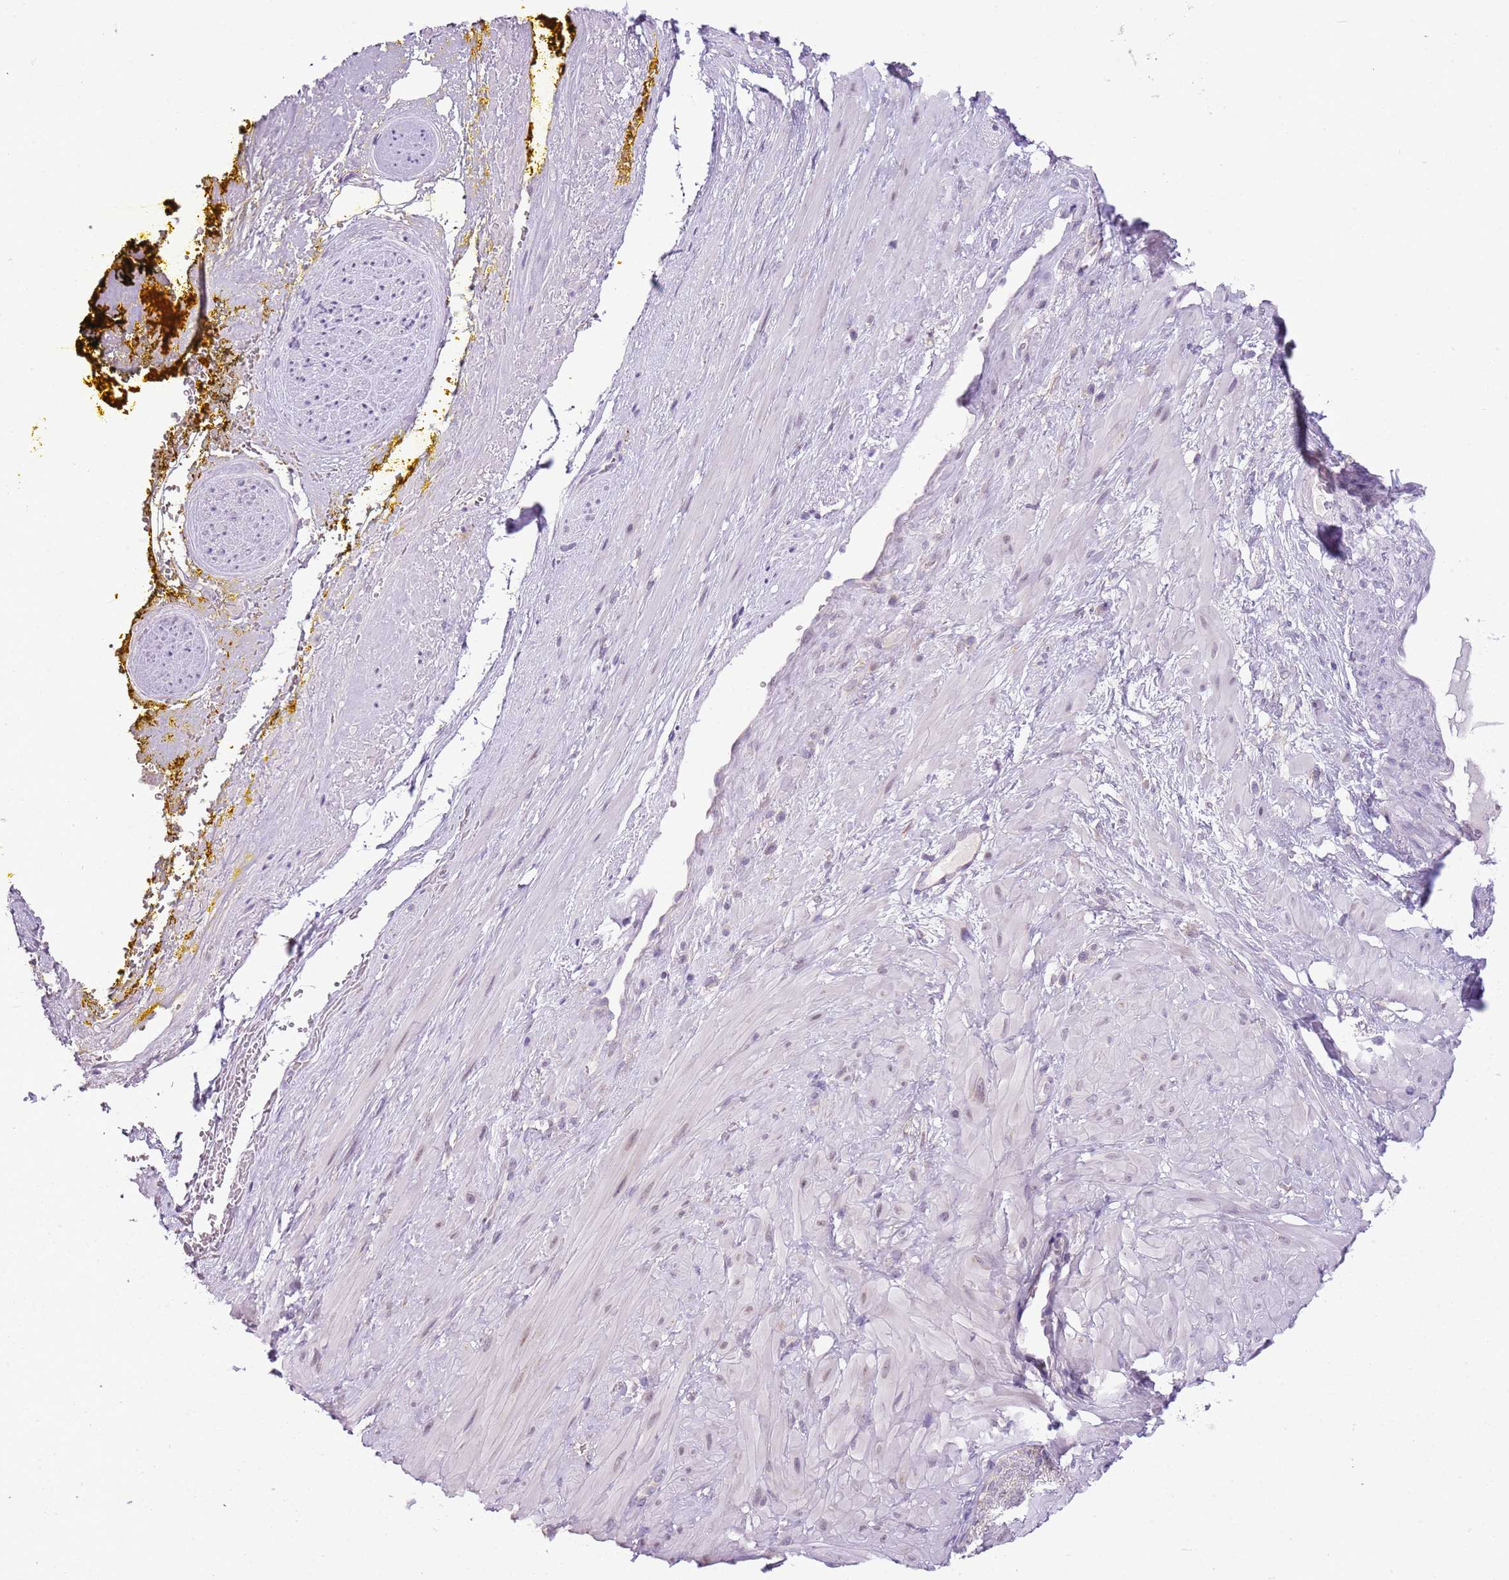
{"staining": {"intensity": "negative", "quantity": "none", "location": "none"}, "tissue": "adipose tissue", "cell_type": "Adipocytes", "image_type": "normal", "snomed": [{"axis": "morphology", "description": "Normal tissue, NOS"}, {"axis": "morphology", "description": "Adenocarcinoma, Low grade"}, {"axis": "topography", "description": "Prostate"}, {"axis": "topography", "description": "Peripheral nerve tissue"}], "caption": "There is no significant expression in adipocytes of adipose tissue. (Stains: DAB (3,3'-diaminobenzidine) immunohistochemistry (IHC) with hematoxylin counter stain, Microscopy: brightfield microscopy at high magnification).", "gene": "FAM120C", "patient": {"sex": "male", "age": 63}}